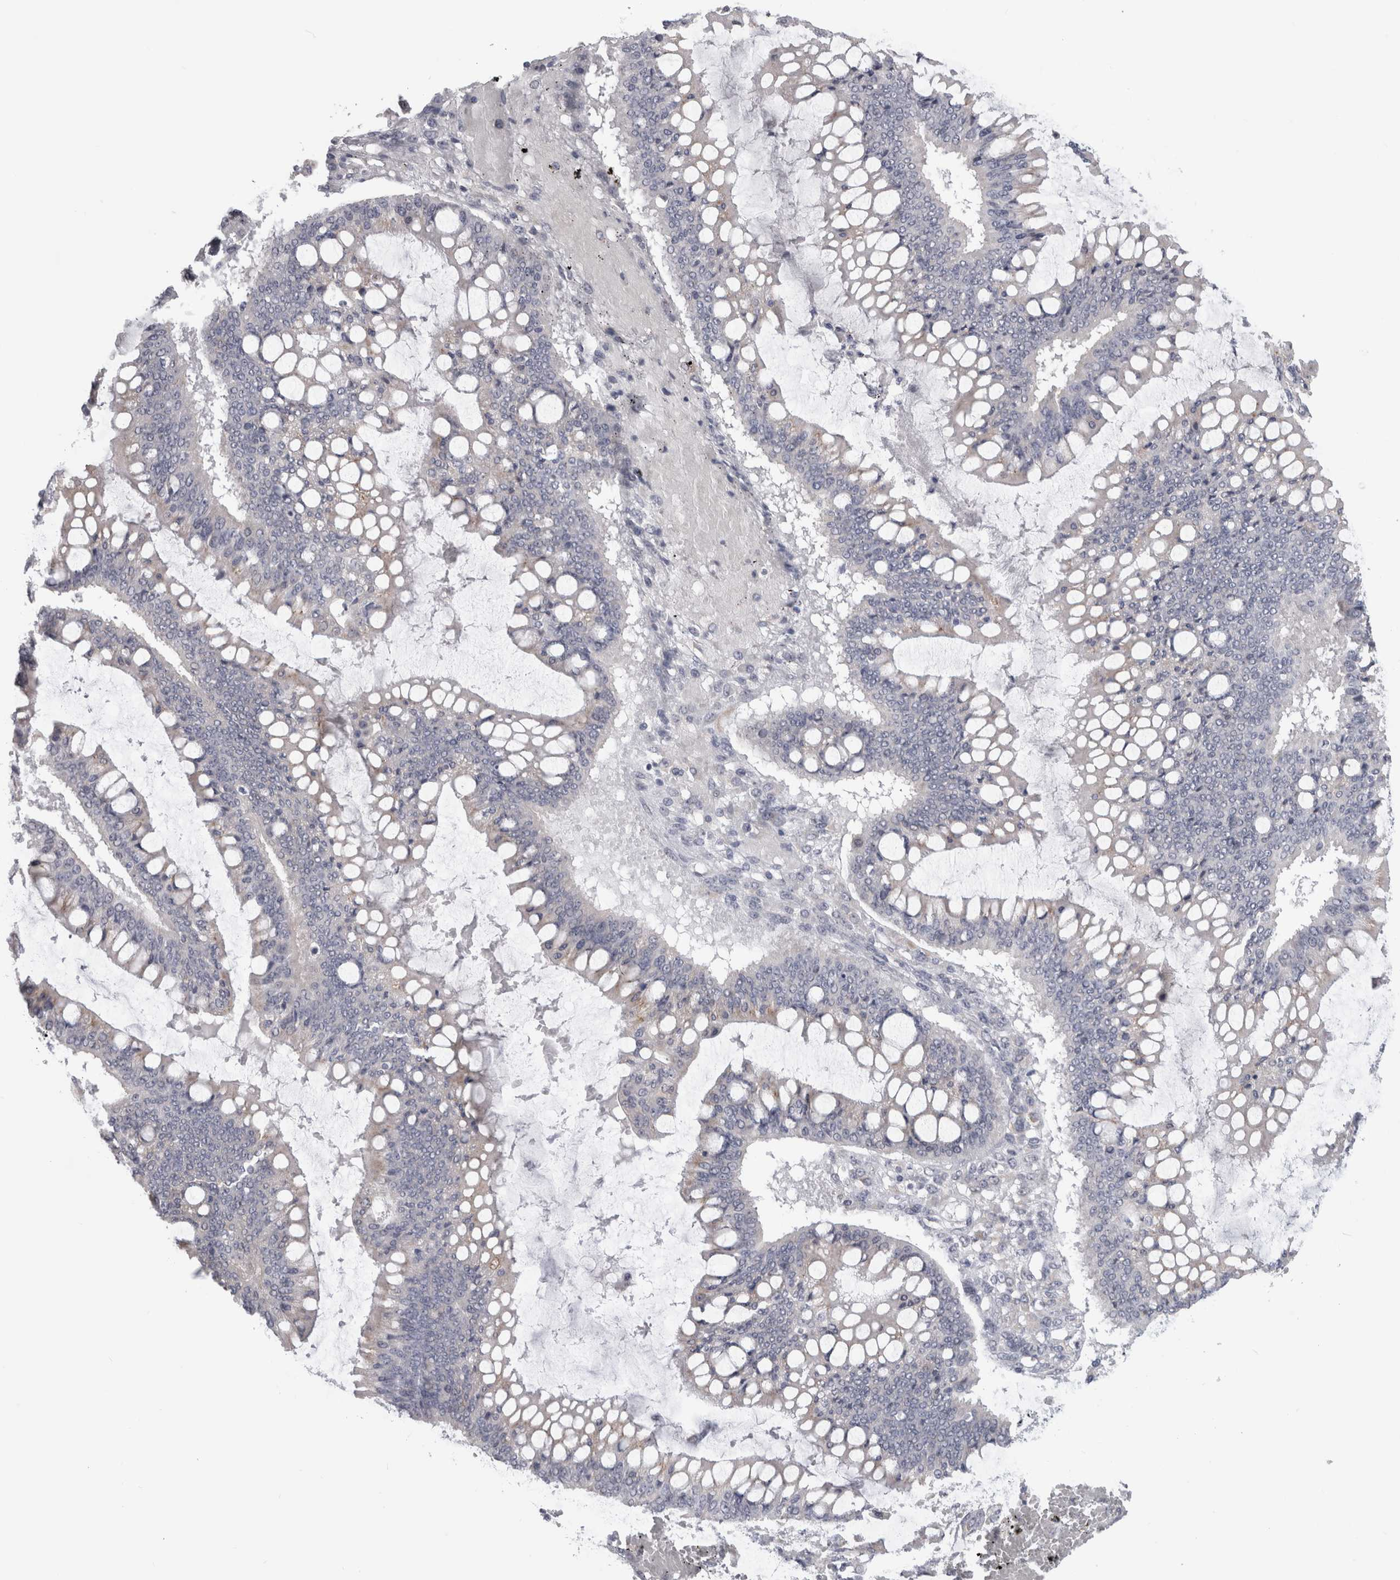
{"staining": {"intensity": "negative", "quantity": "none", "location": "none"}, "tissue": "ovarian cancer", "cell_type": "Tumor cells", "image_type": "cancer", "snomed": [{"axis": "morphology", "description": "Cystadenocarcinoma, mucinous, NOS"}, {"axis": "topography", "description": "Ovary"}], "caption": "This is an immunohistochemistry (IHC) image of mucinous cystadenocarcinoma (ovarian). There is no staining in tumor cells.", "gene": "TMEM242", "patient": {"sex": "female", "age": 73}}